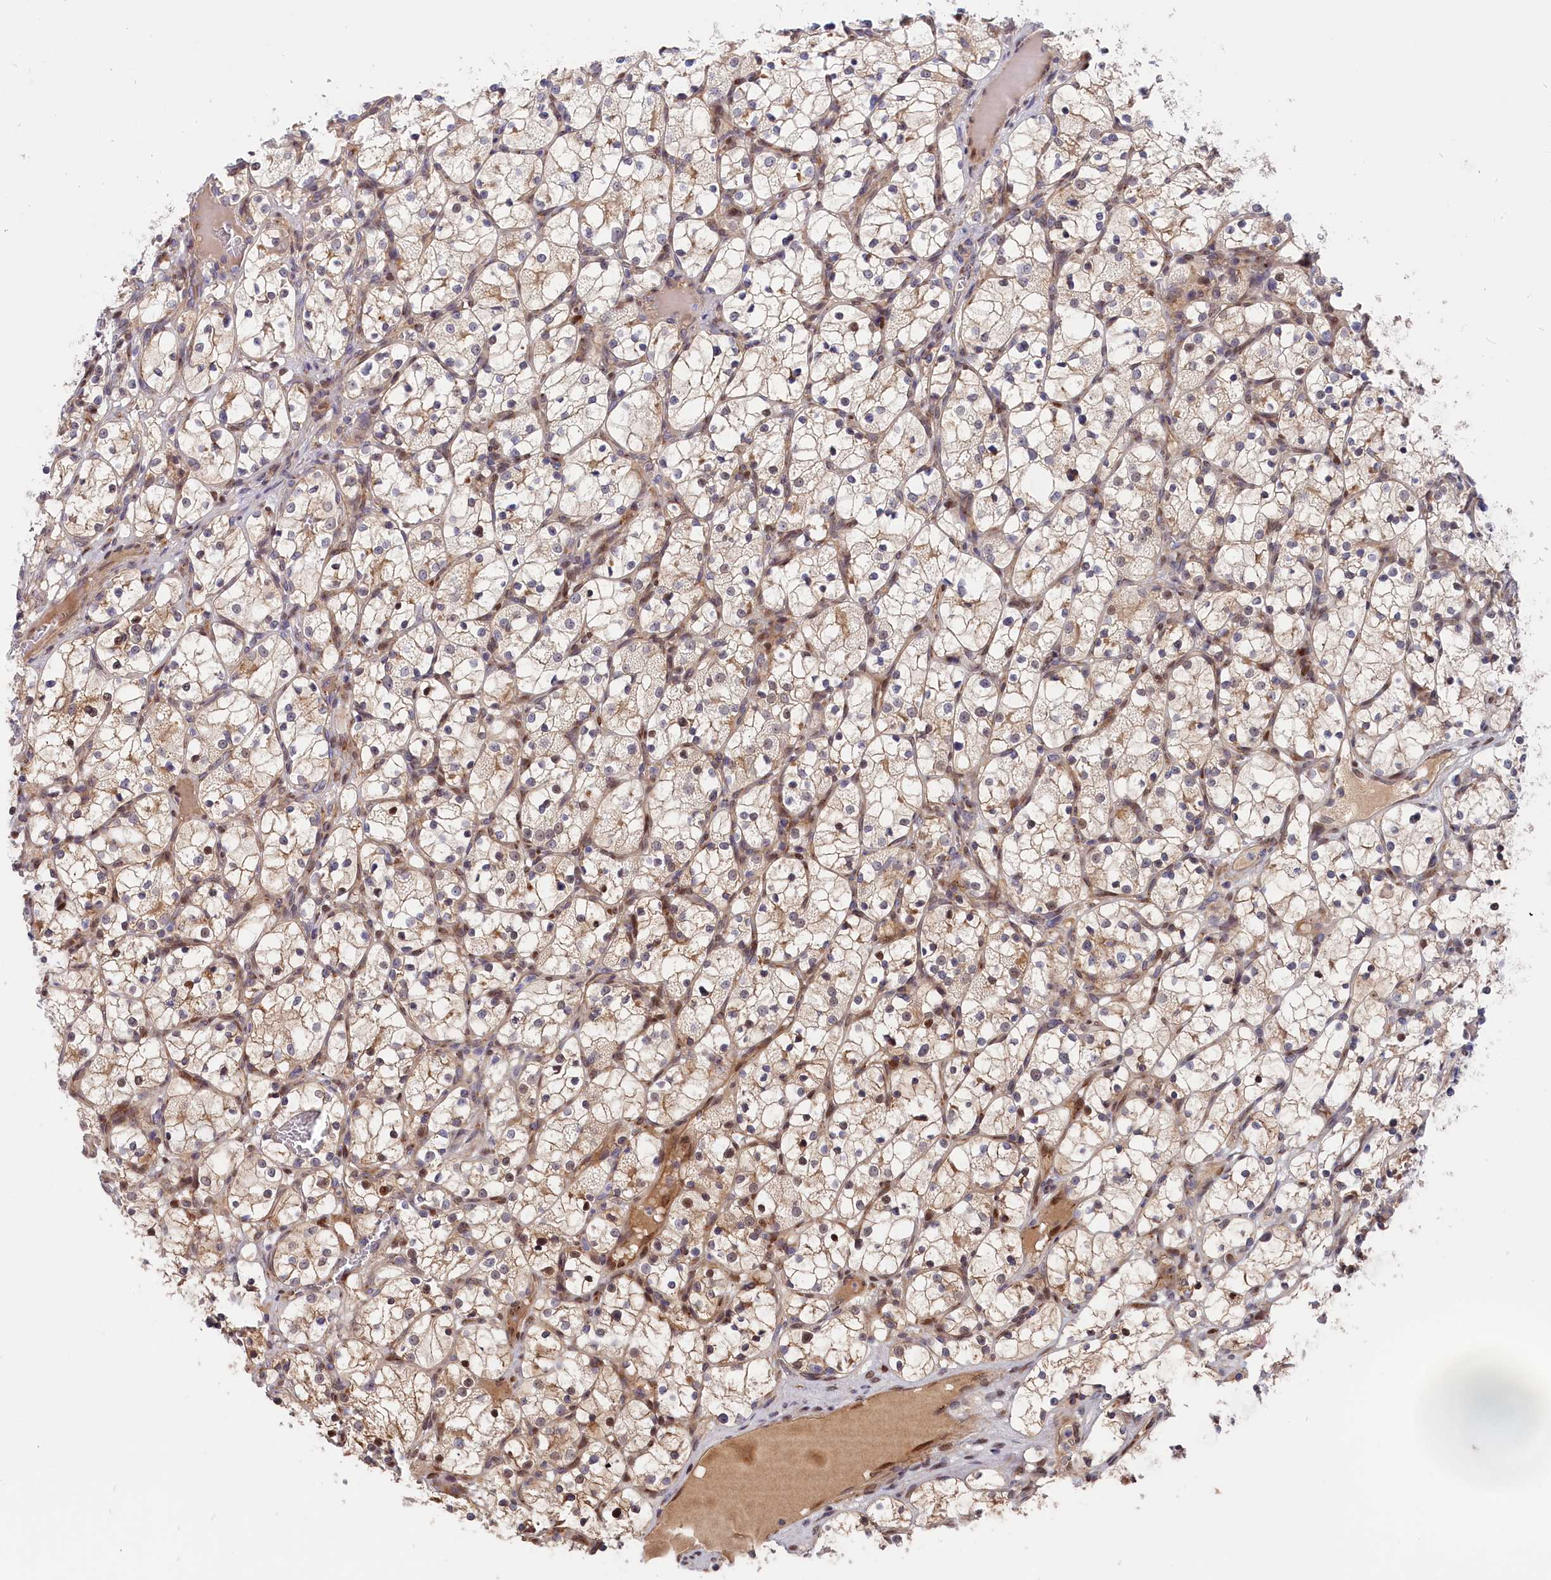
{"staining": {"intensity": "moderate", "quantity": "<25%", "location": "nuclear"}, "tissue": "renal cancer", "cell_type": "Tumor cells", "image_type": "cancer", "snomed": [{"axis": "morphology", "description": "Adenocarcinoma, NOS"}, {"axis": "topography", "description": "Kidney"}], "caption": "A photomicrograph of renal cancer (adenocarcinoma) stained for a protein exhibits moderate nuclear brown staining in tumor cells.", "gene": "CHST12", "patient": {"sex": "female", "age": 69}}